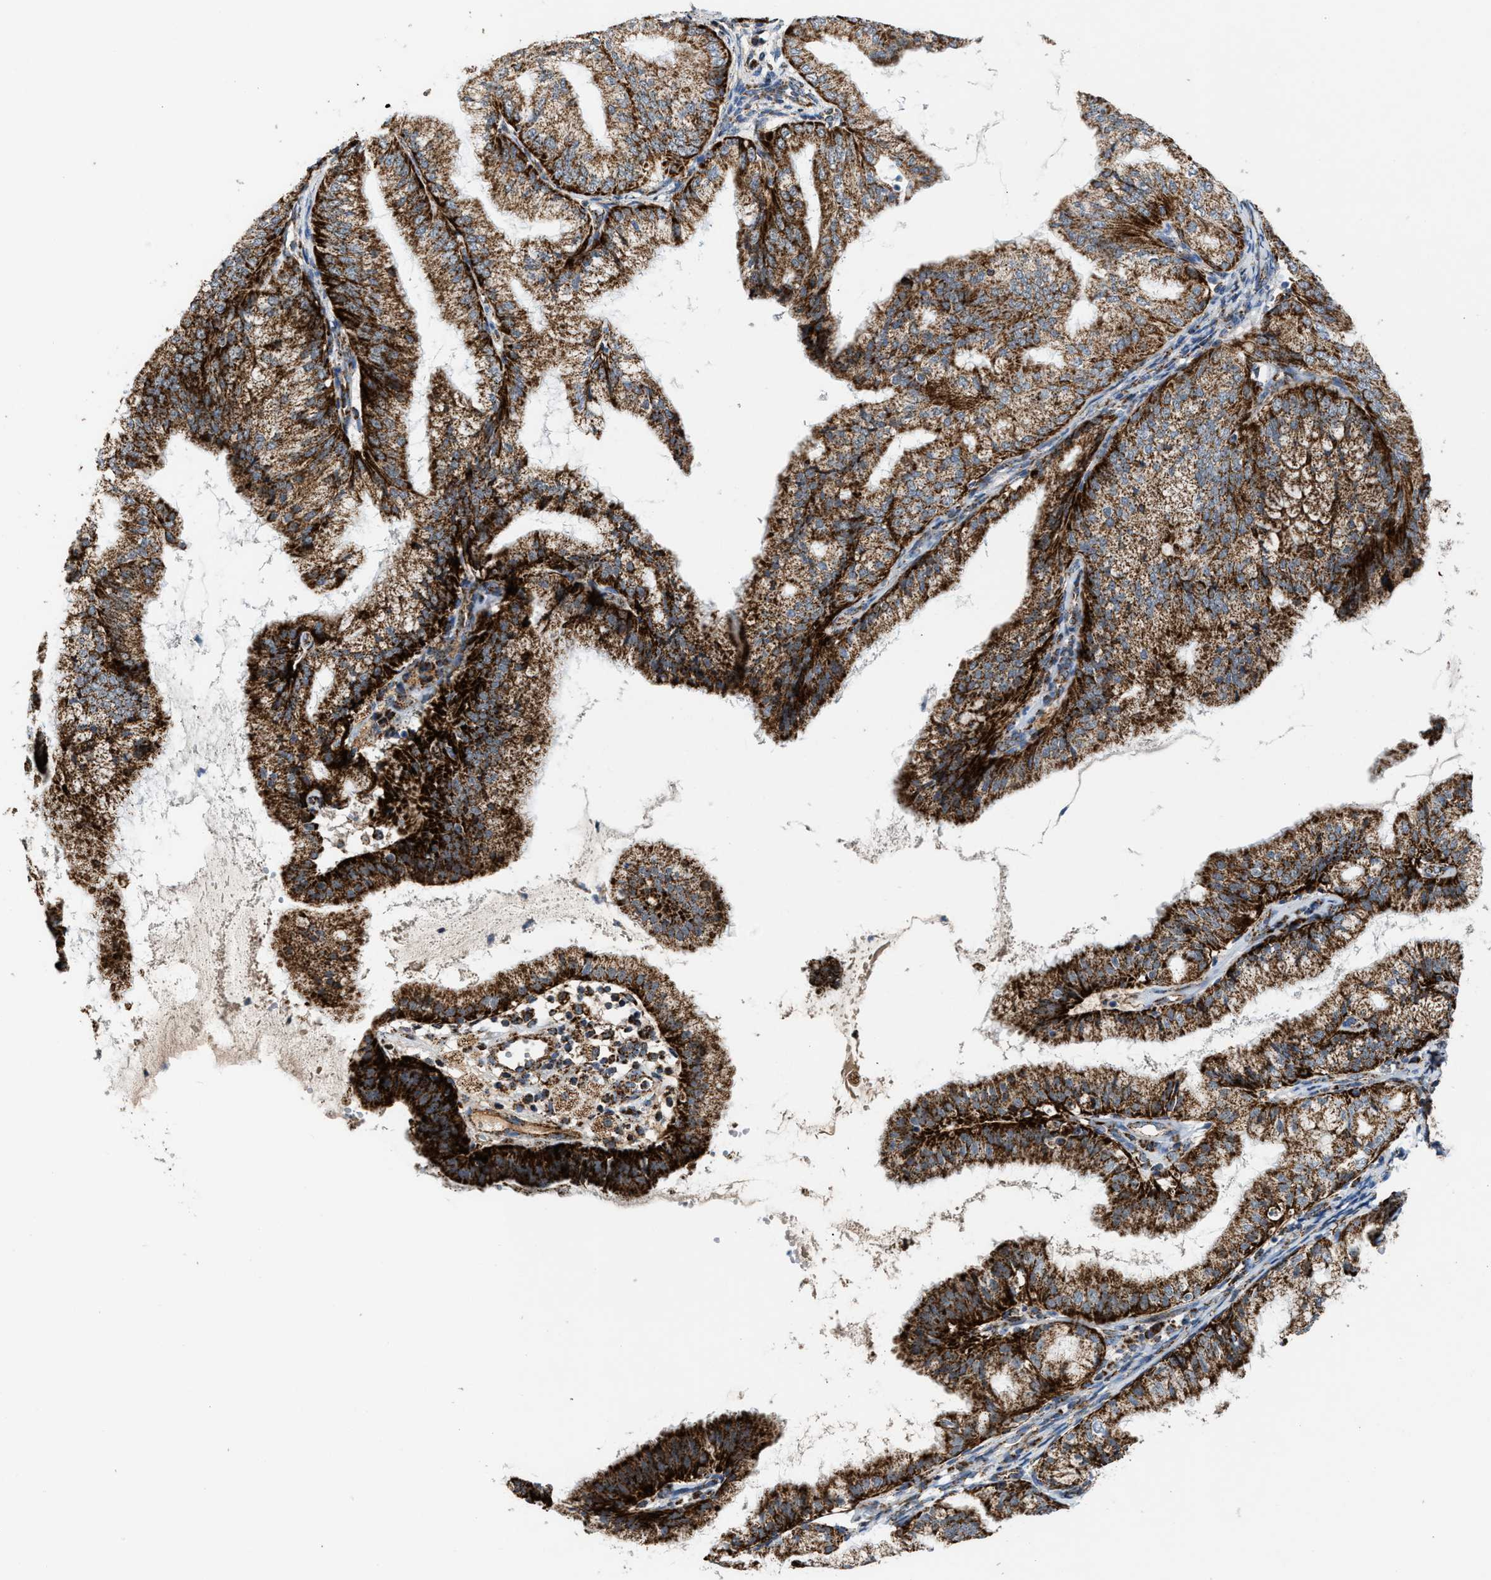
{"staining": {"intensity": "strong", "quantity": ">75%", "location": "cytoplasmic/membranous"}, "tissue": "endometrial cancer", "cell_type": "Tumor cells", "image_type": "cancer", "snomed": [{"axis": "morphology", "description": "Adenocarcinoma, NOS"}, {"axis": "topography", "description": "Endometrium"}], "caption": "This photomicrograph shows immunohistochemistry (IHC) staining of human endometrial adenocarcinoma, with high strong cytoplasmic/membranous positivity in about >75% of tumor cells.", "gene": "PMPCA", "patient": {"sex": "female", "age": 63}}